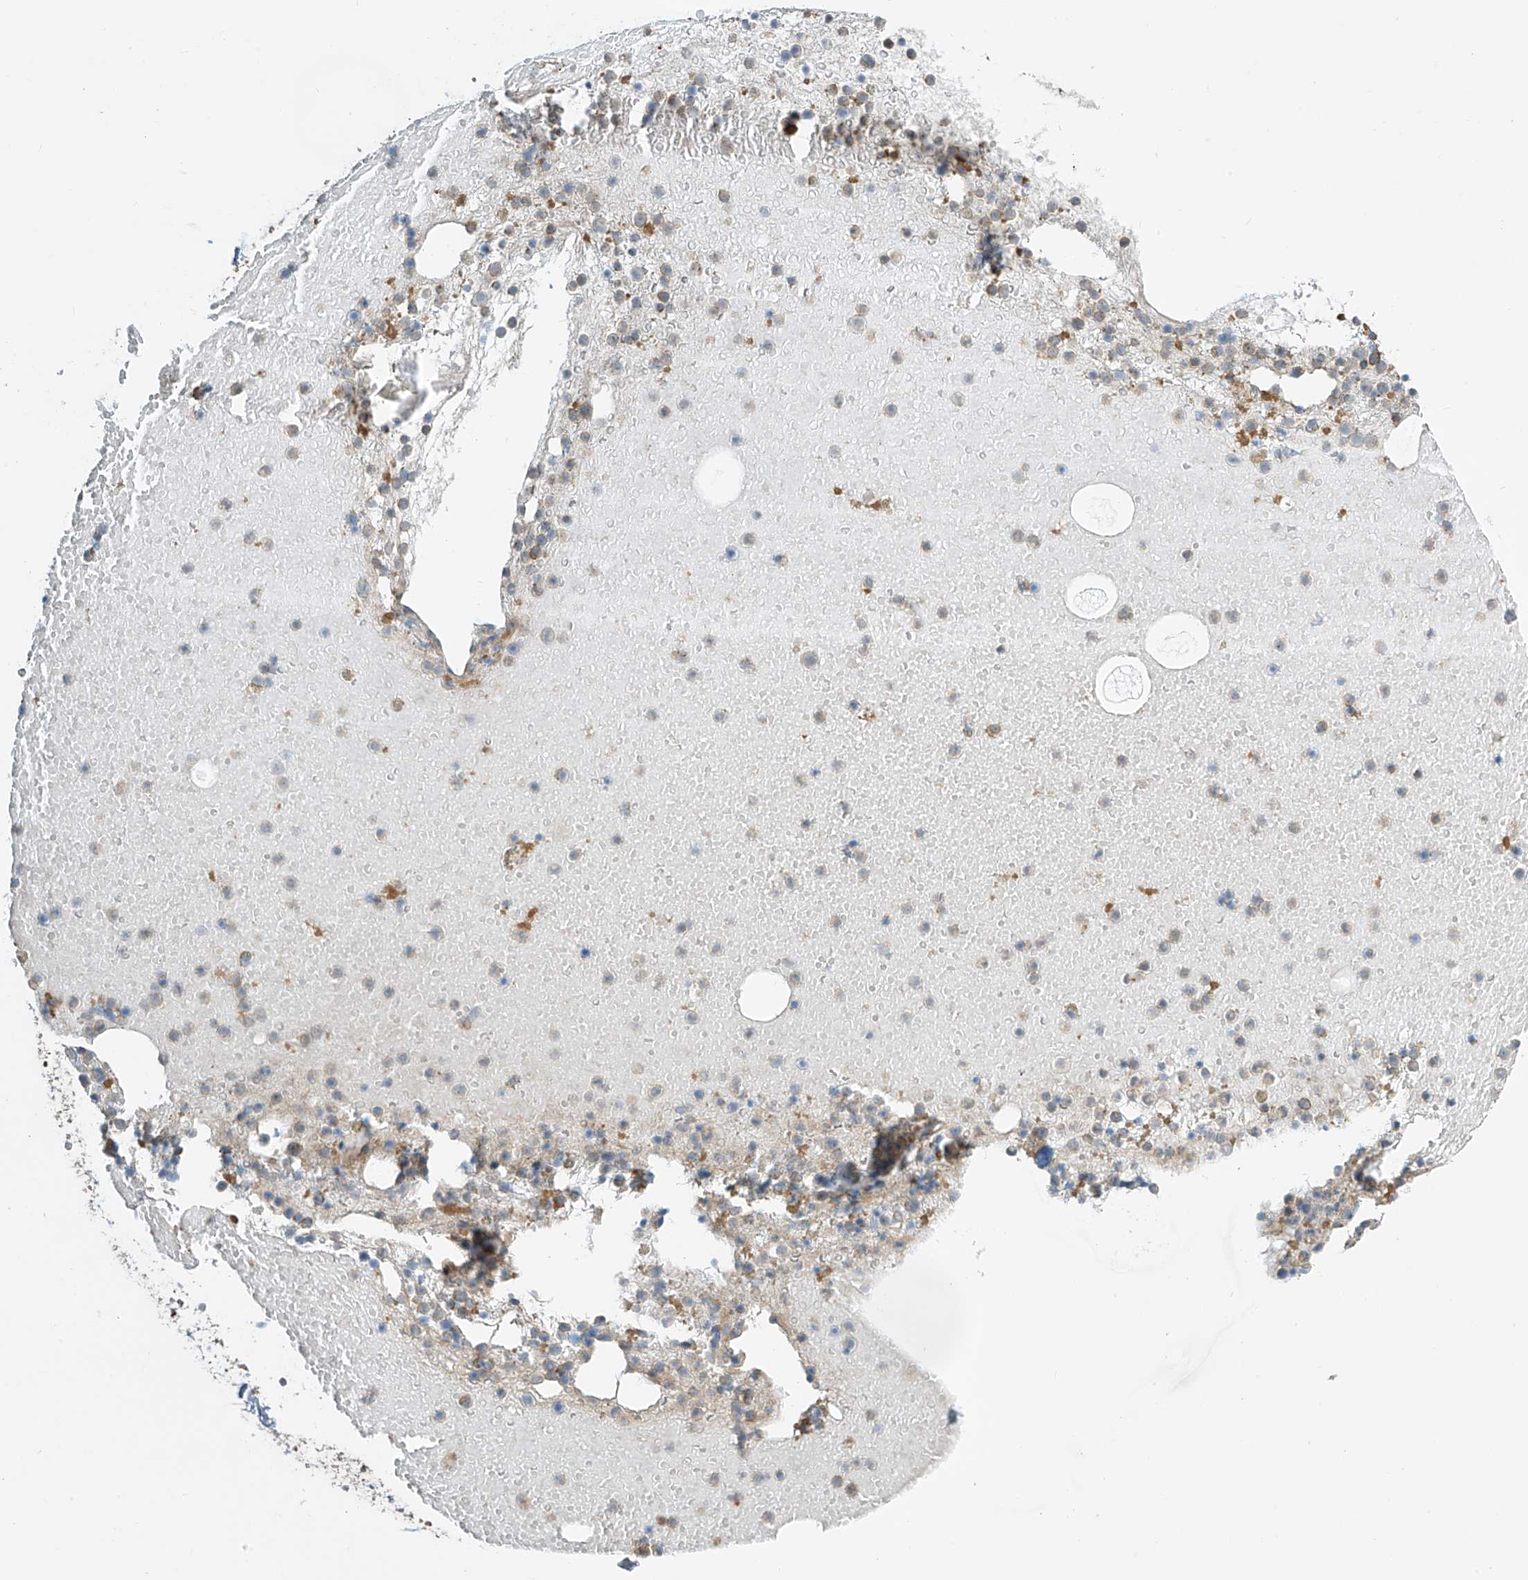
{"staining": {"intensity": "moderate", "quantity": "<25%", "location": "cytoplasmic/membranous"}, "tissue": "bone marrow", "cell_type": "Hematopoietic cells", "image_type": "normal", "snomed": [{"axis": "morphology", "description": "Normal tissue, NOS"}, {"axis": "topography", "description": "Bone marrow"}], "caption": "DAB immunohistochemical staining of benign human bone marrow demonstrates moderate cytoplasmic/membranous protein expression in about <25% of hematopoietic cells.", "gene": "ENTR1", "patient": {"sex": "male", "age": 47}}